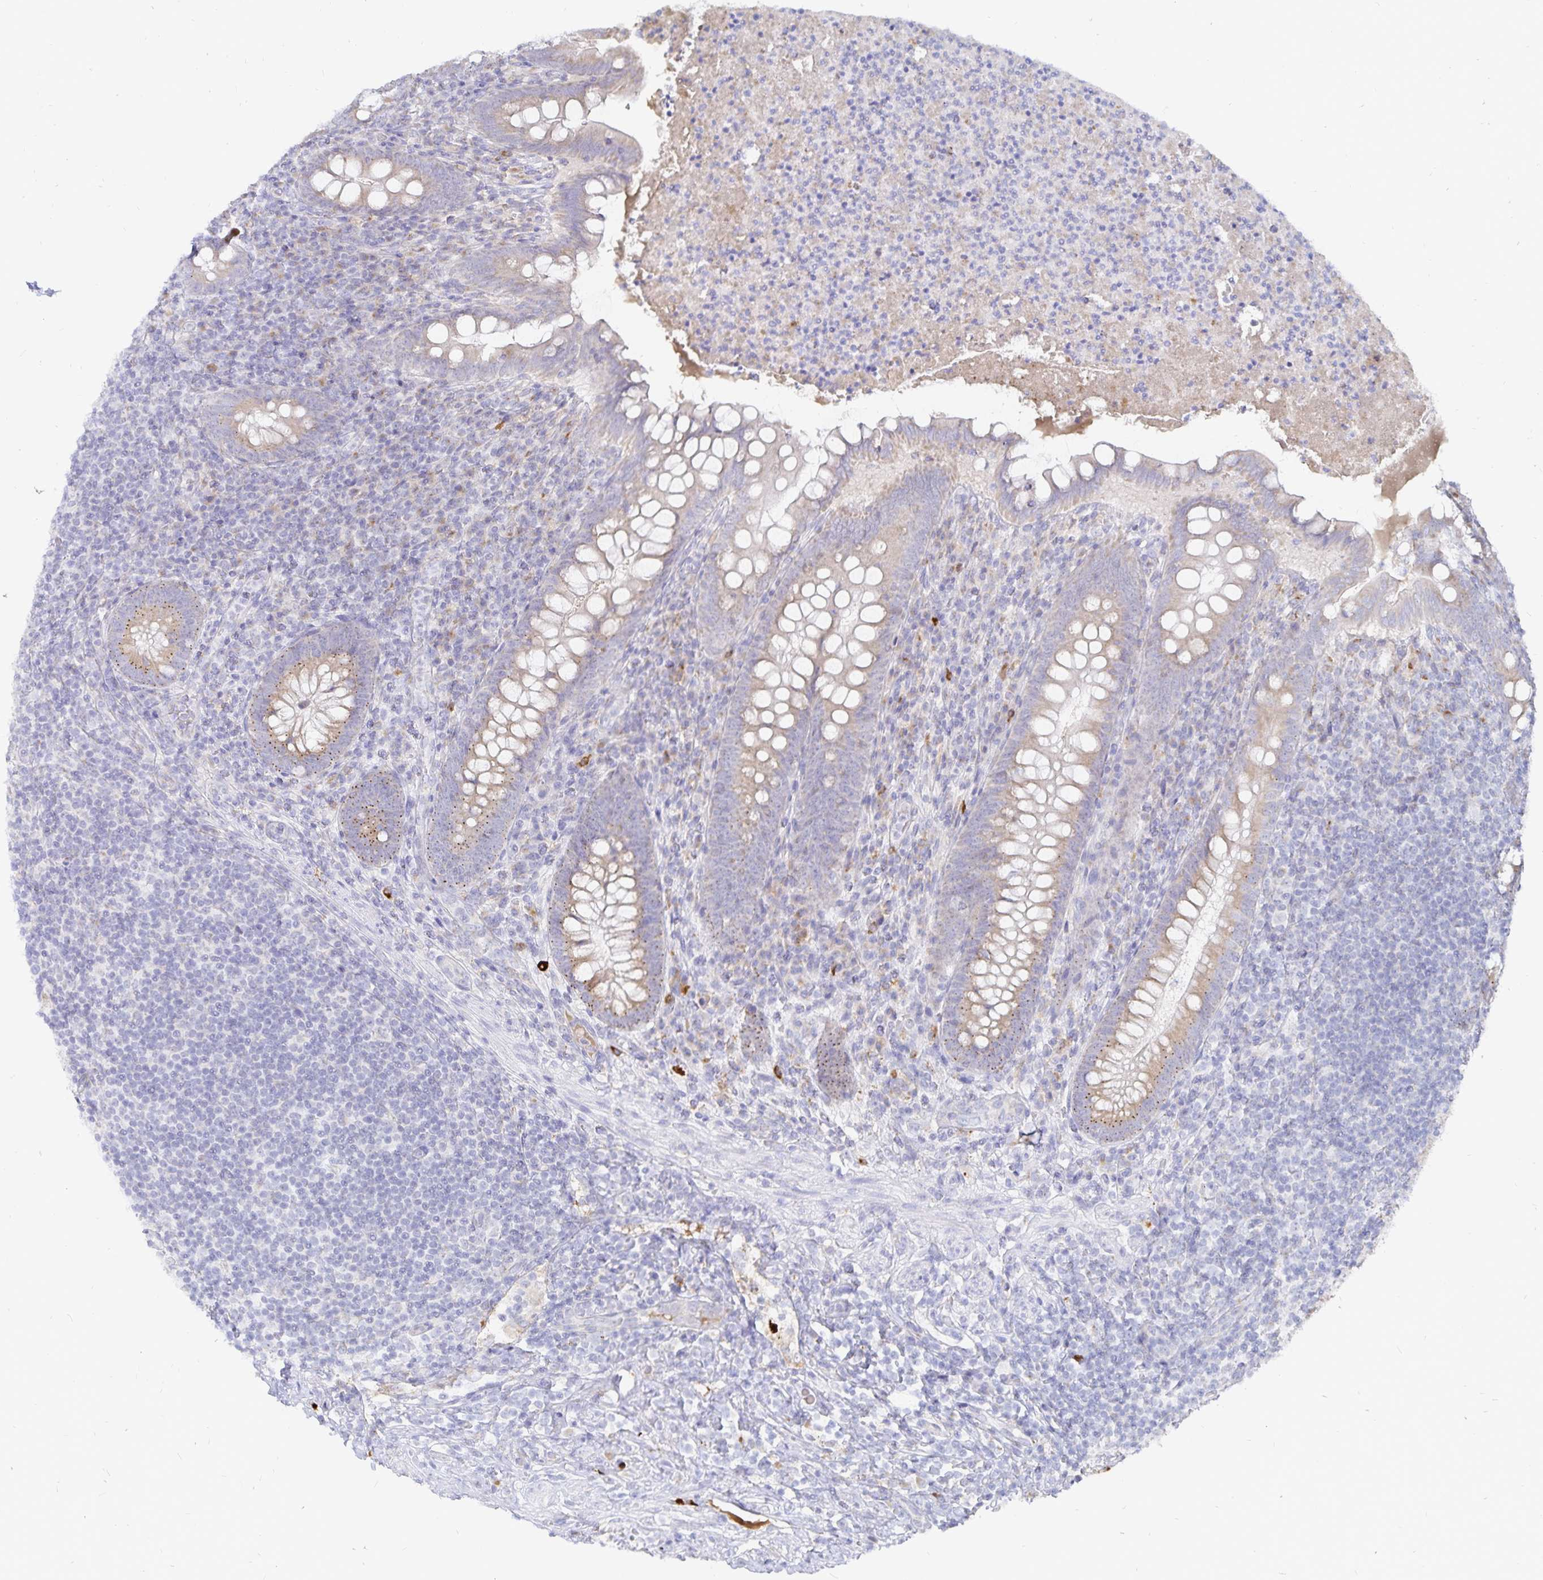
{"staining": {"intensity": "moderate", "quantity": "25%-75%", "location": "cytoplasmic/membranous"}, "tissue": "appendix", "cell_type": "Glandular cells", "image_type": "normal", "snomed": [{"axis": "morphology", "description": "Normal tissue, NOS"}, {"axis": "topography", "description": "Appendix"}], "caption": "This is a micrograph of immunohistochemistry staining of unremarkable appendix, which shows moderate staining in the cytoplasmic/membranous of glandular cells.", "gene": "PKHD1", "patient": {"sex": "male", "age": 47}}